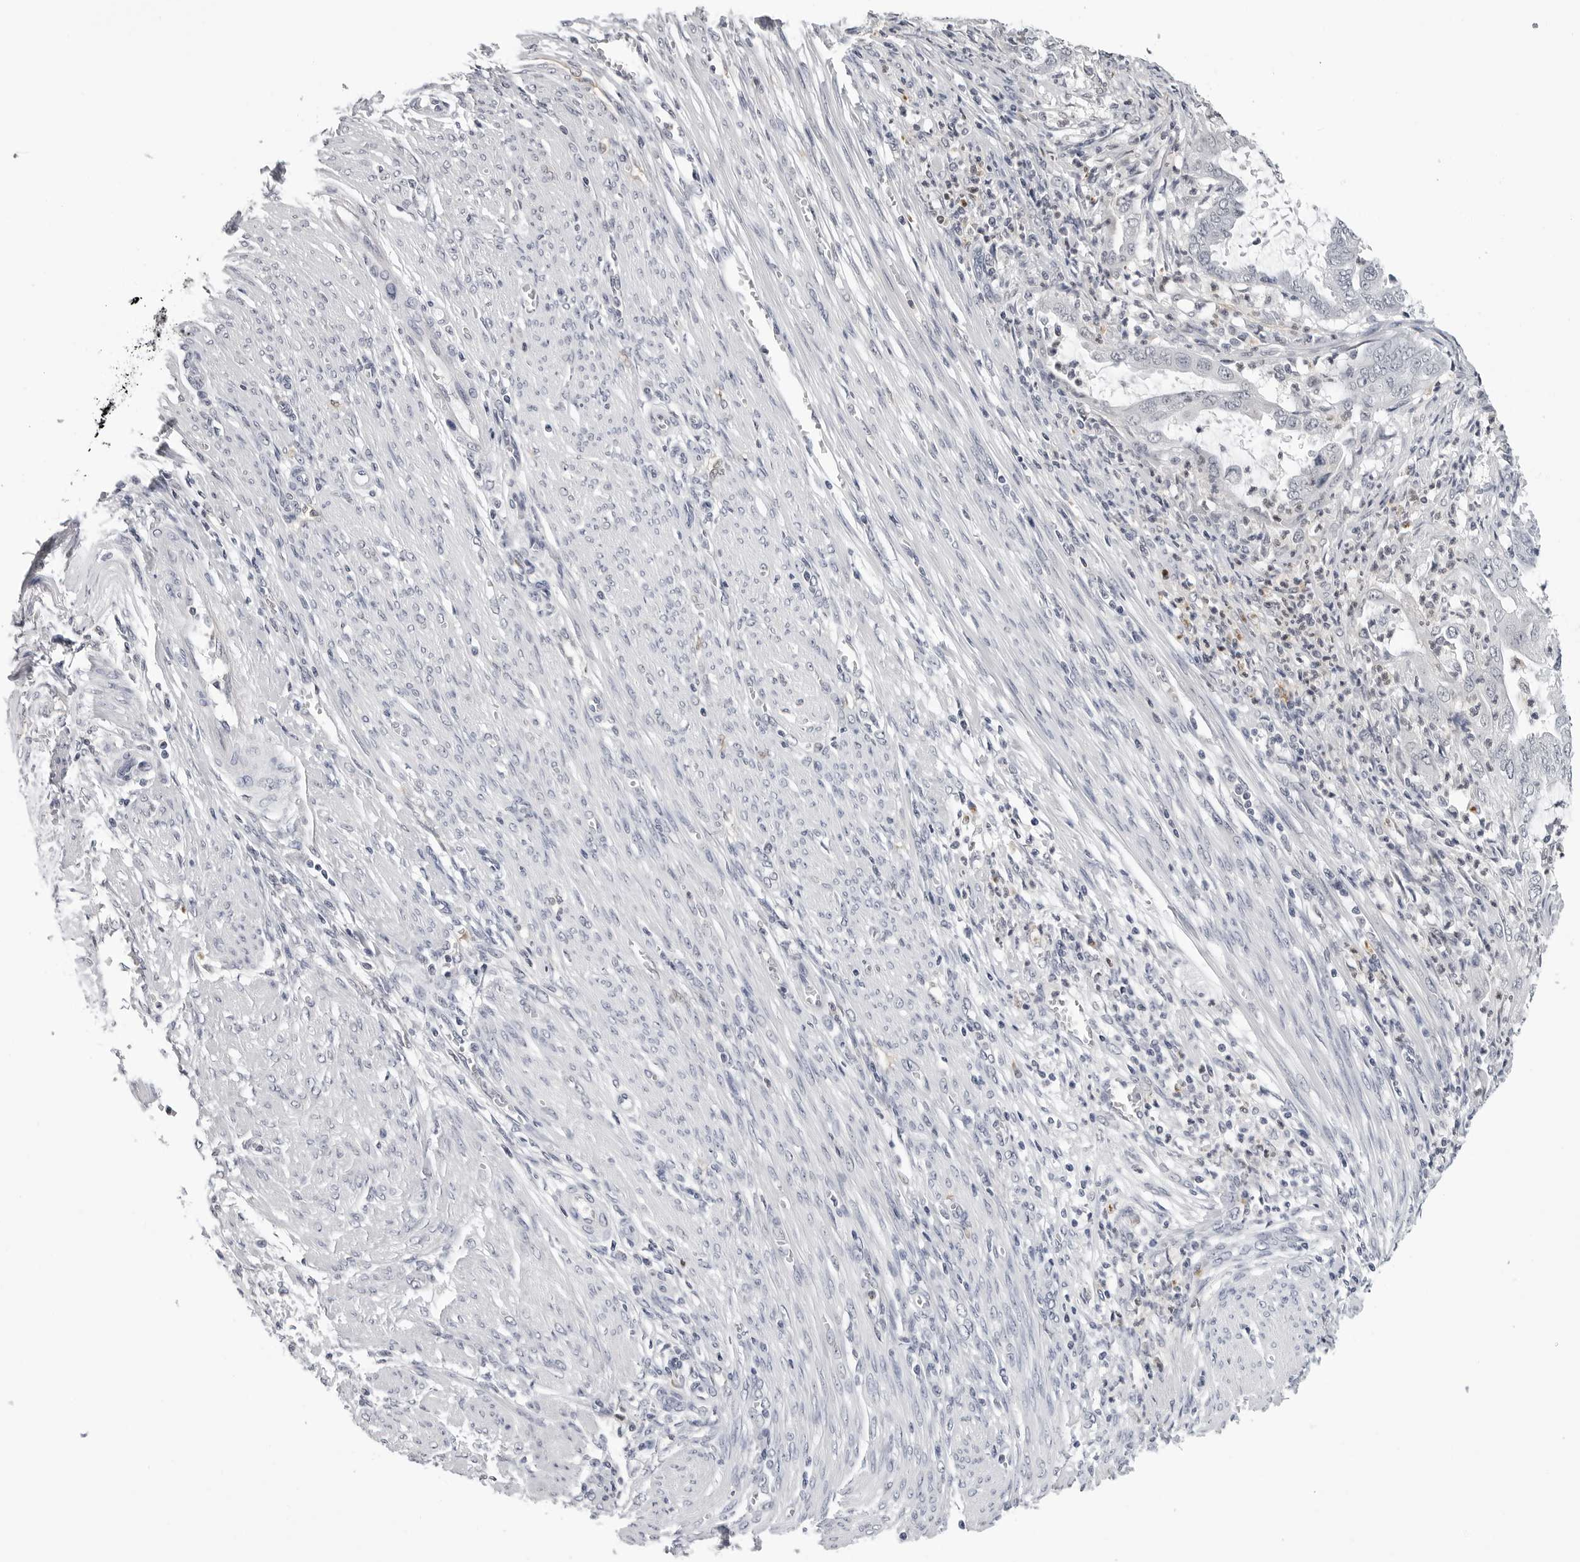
{"staining": {"intensity": "negative", "quantity": "none", "location": "none"}, "tissue": "endometrial cancer", "cell_type": "Tumor cells", "image_type": "cancer", "snomed": [{"axis": "morphology", "description": "Adenocarcinoma, NOS"}, {"axis": "topography", "description": "Endometrium"}], "caption": "Tumor cells are negative for brown protein staining in endometrial cancer.", "gene": "TRMT13", "patient": {"sex": "female", "age": 51}}